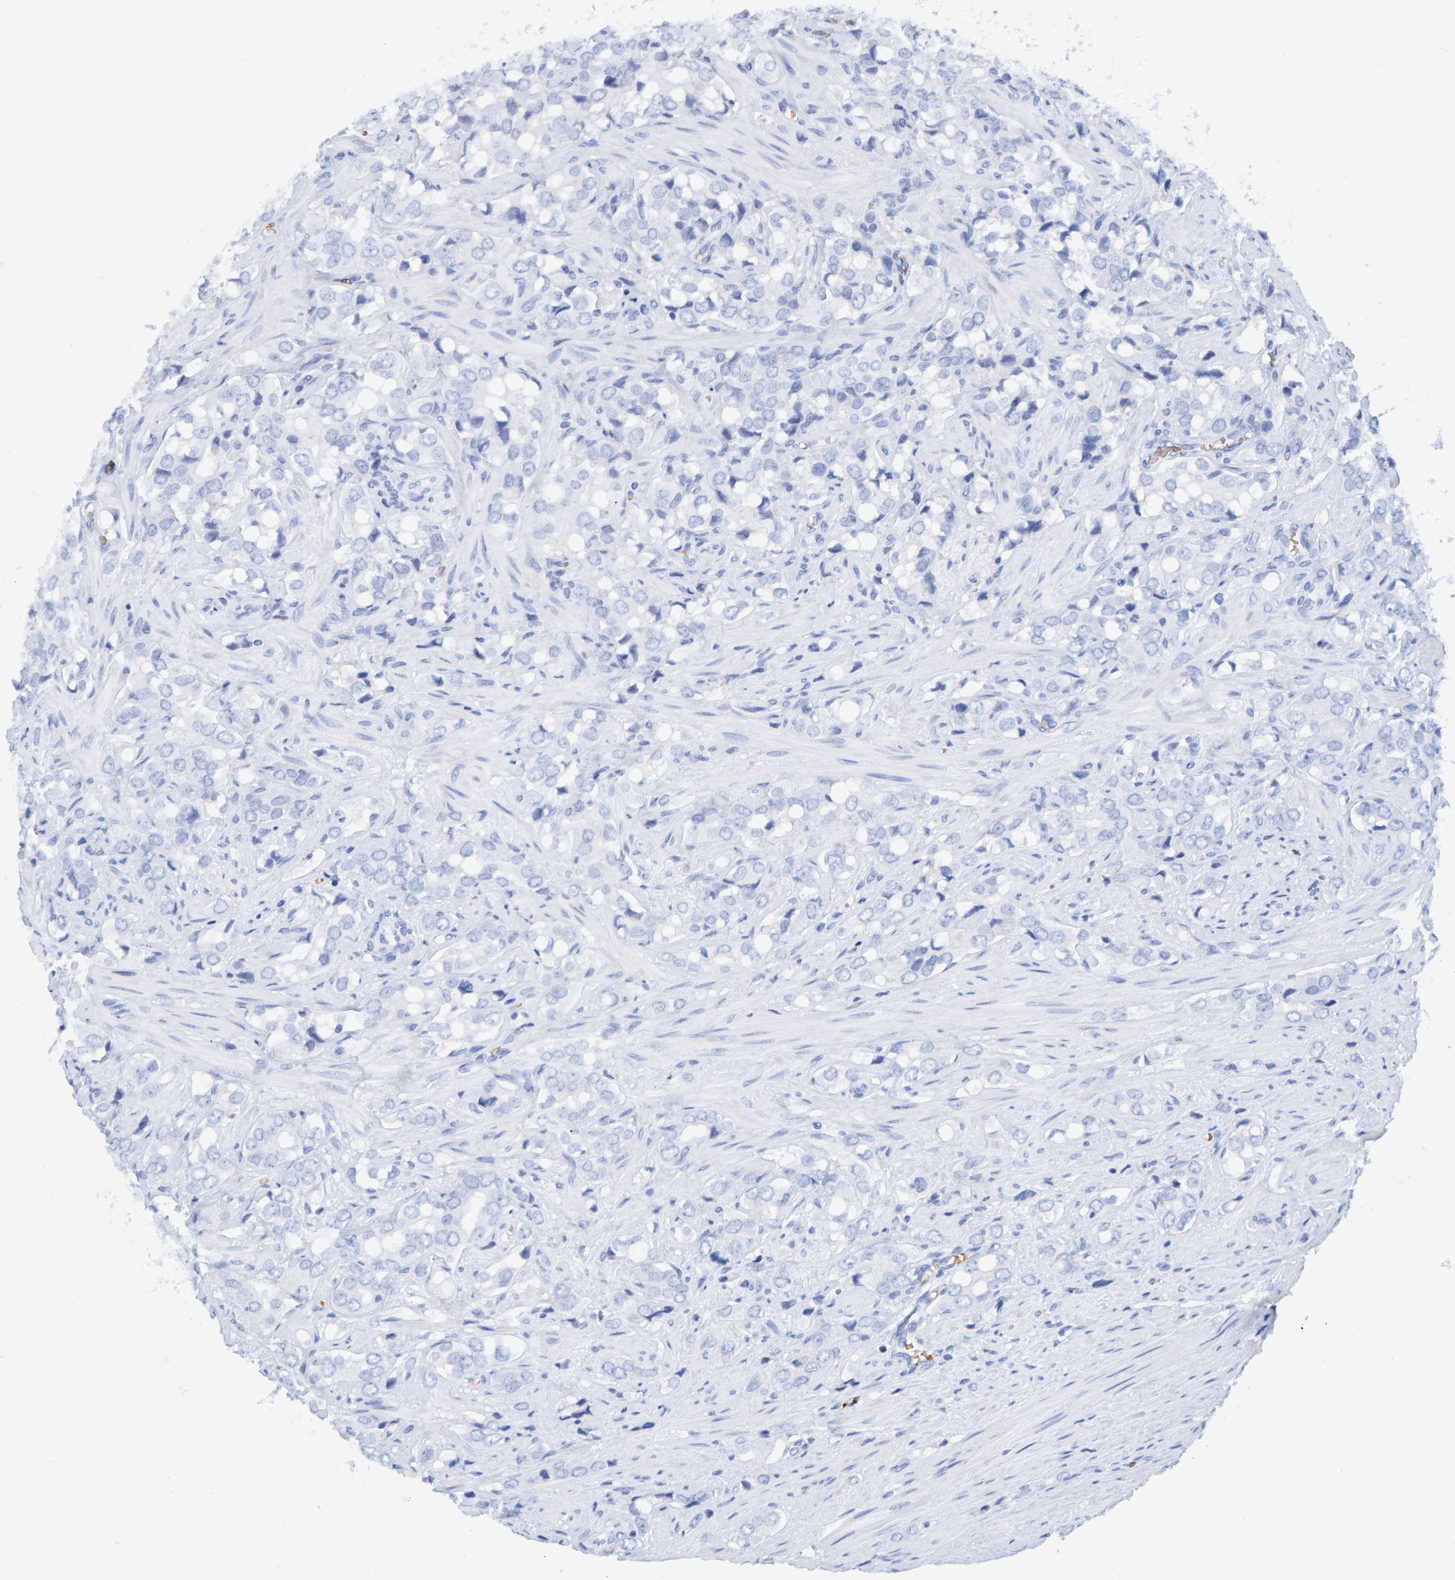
{"staining": {"intensity": "negative", "quantity": "none", "location": "none"}, "tissue": "prostate cancer", "cell_type": "Tumor cells", "image_type": "cancer", "snomed": [{"axis": "morphology", "description": "Adenocarcinoma, High grade"}, {"axis": "topography", "description": "Prostate"}], "caption": "DAB (3,3'-diaminobenzidine) immunohistochemical staining of prostate adenocarcinoma (high-grade) shows no significant expression in tumor cells.", "gene": "VPS9D1", "patient": {"sex": "male", "age": 52}}